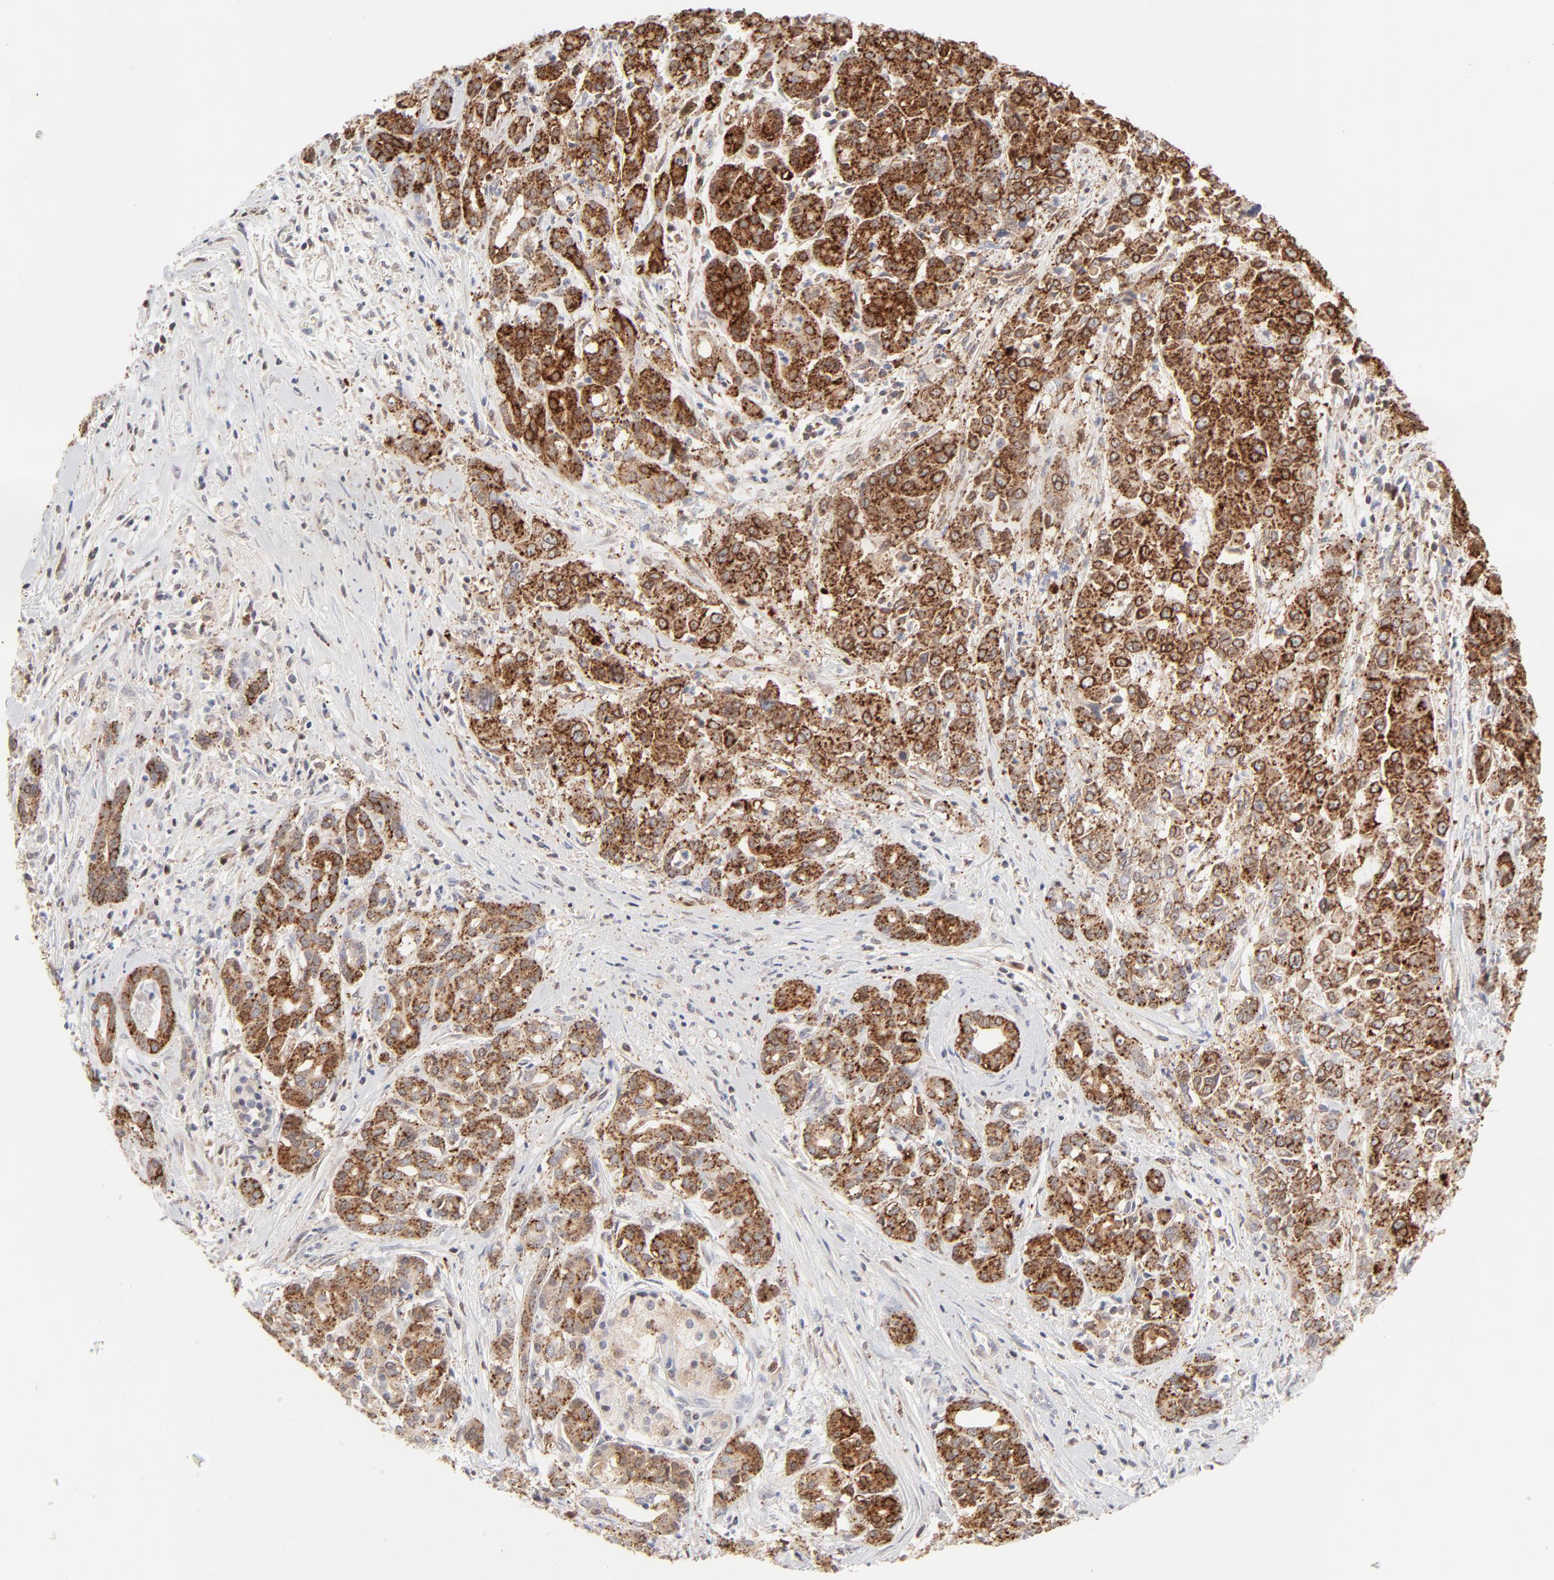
{"staining": {"intensity": "strong", "quantity": ">75%", "location": "cytoplasmic/membranous"}, "tissue": "pancreatic cancer", "cell_type": "Tumor cells", "image_type": "cancer", "snomed": [{"axis": "morphology", "description": "Adenocarcinoma, NOS"}, {"axis": "topography", "description": "Pancreas"}], "caption": "Immunohistochemistry (IHC) histopathology image of pancreatic adenocarcinoma stained for a protein (brown), which exhibits high levels of strong cytoplasmic/membranous staining in about >75% of tumor cells.", "gene": "CDK6", "patient": {"sex": "female", "age": 52}}